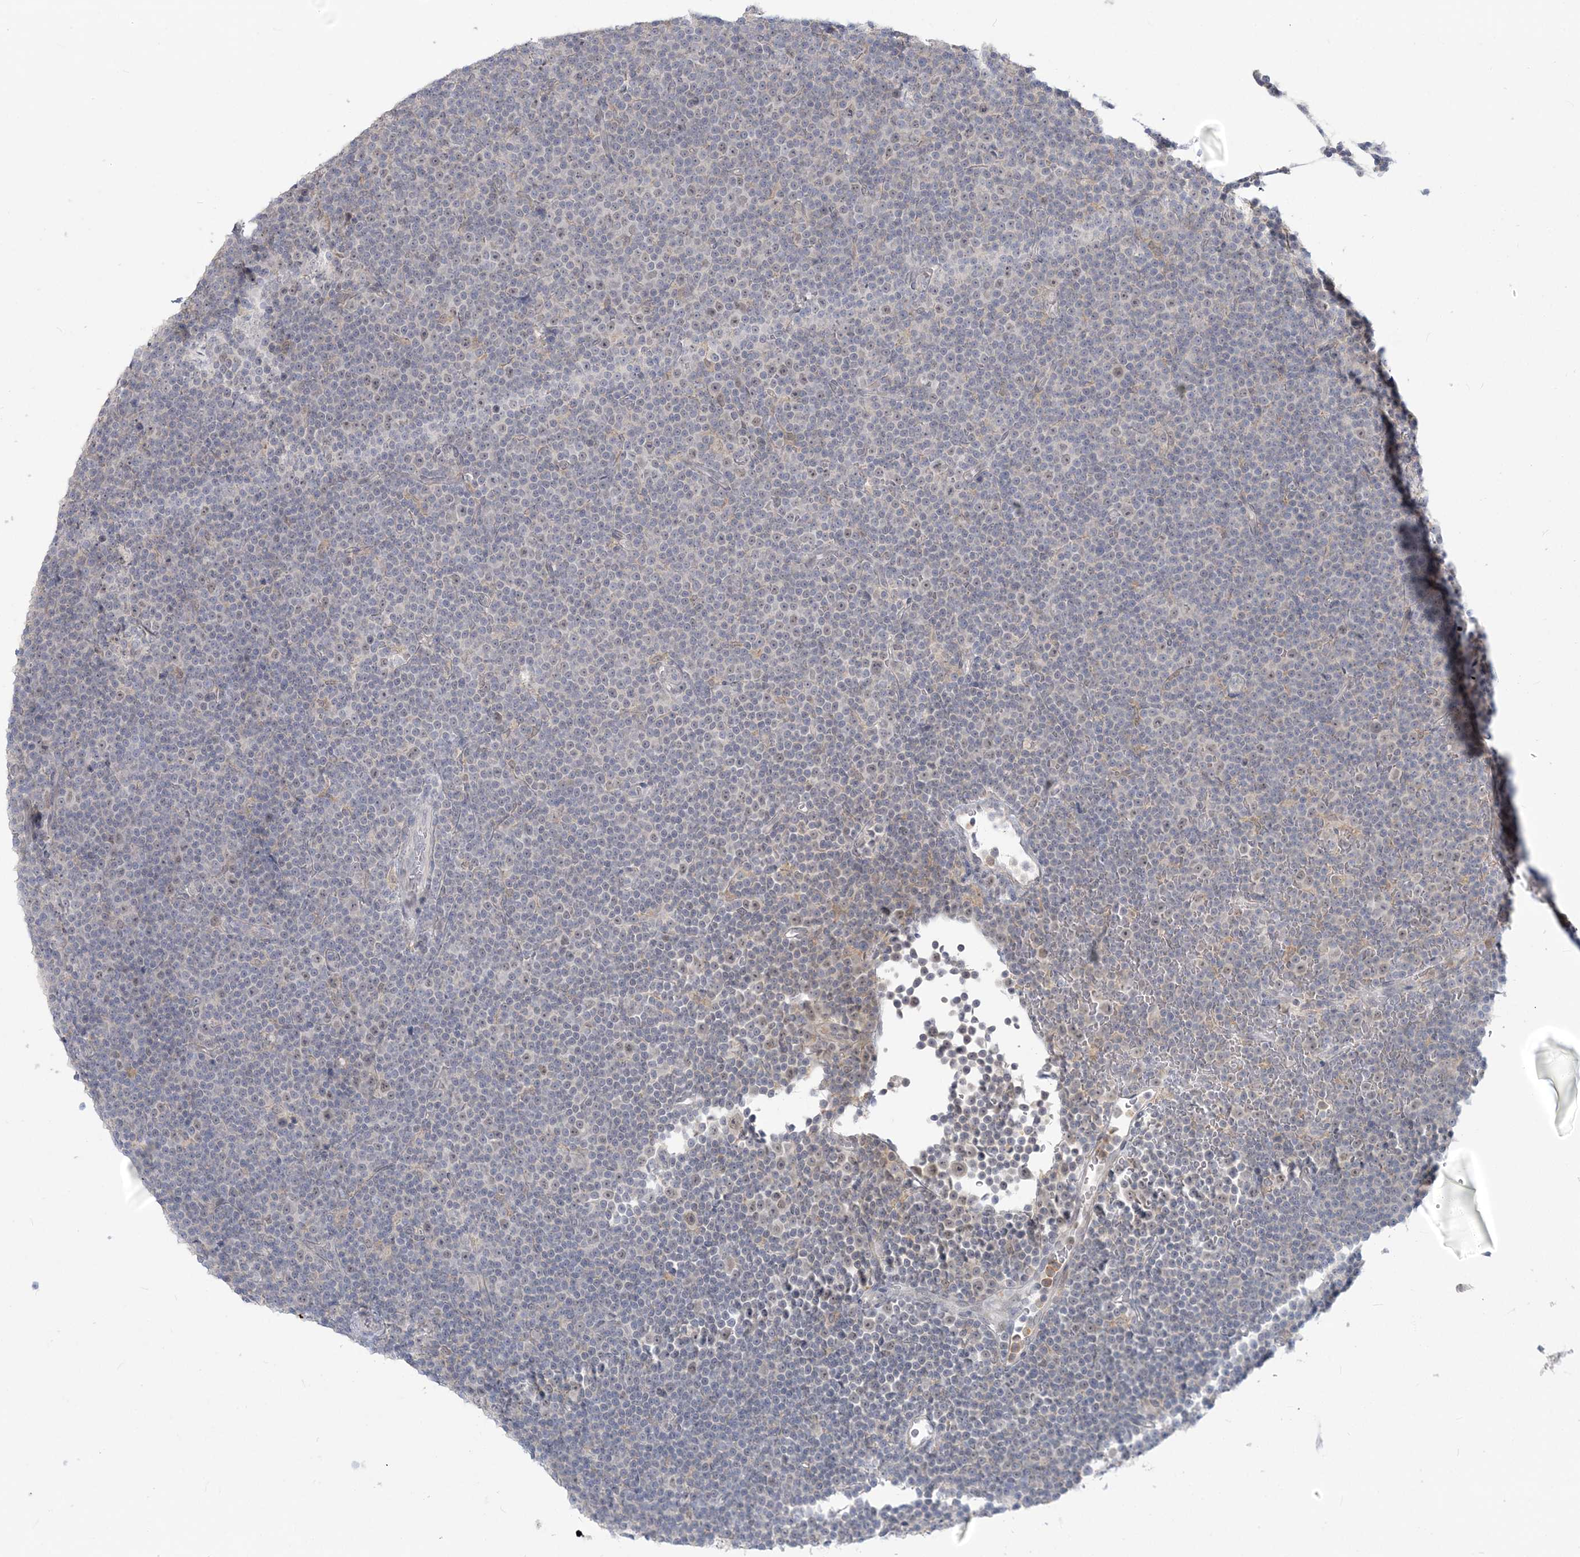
{"staining": {"intensity": "weak", "quantity": "<25%", "location": "nuclear"}, "tissue": "lymphoma", "cell_type": "Tumor cells", "image_type": "cancer", "snomed": [{"axis": "morphology", "description": "Malignant lymphoma, non-Hodgkin's type, Low grade"}, {"axis": "topography", "description": "Lymph node"}], "caption": "DAB (3,3'-diaminobenzidine) immunohistochemical staining of human lymphoma reveals no significant staining in tumor cells.", "gene": "ANKS1A", "patient": {"sex": "female", "age": 67}}